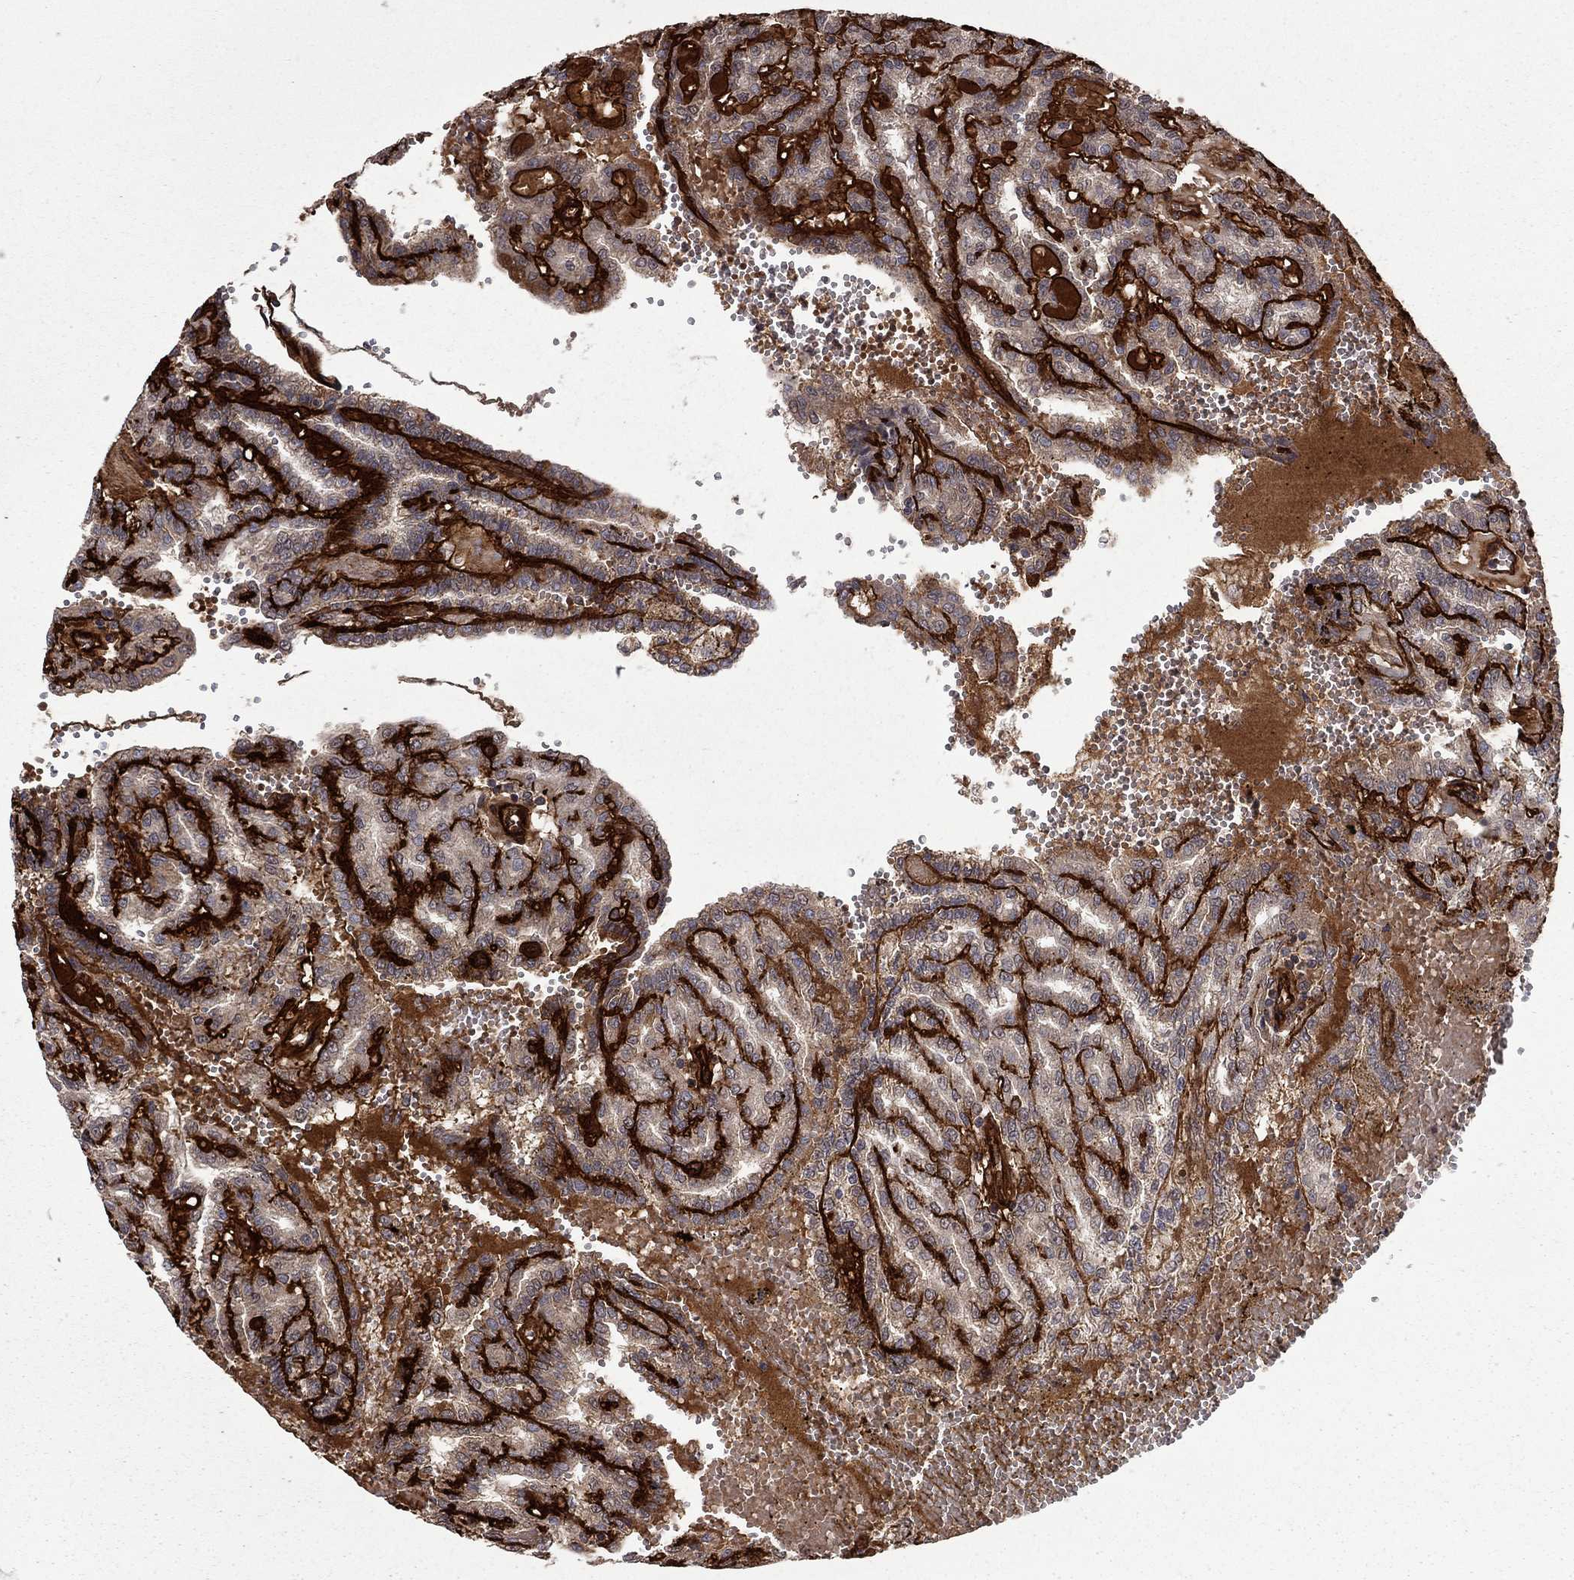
{"staining": {"intensity": "moderate", "quantity": "<25%", "location": "cytoplasmic/membranous"}, "tissue": "renal cancer", "cell_type": "Tumor cells", "image_type": "cancer", "snomed": [{"axis": "morphology", "description": "Adenocarcinoma, NOS"}, {"axis": "topography", "description": "Kidney"}], "caption": "Immunohistochemistry of renal cancer (adenocarcinoma) shows low levels of moderate cytoplasmic/membranous expression in about <25% of tumor cells. (DAB = brown stain, brightfield microscopy at high magnification).", "gene": "COL18A1", "patient": {"sex": "male", "age": 63}}